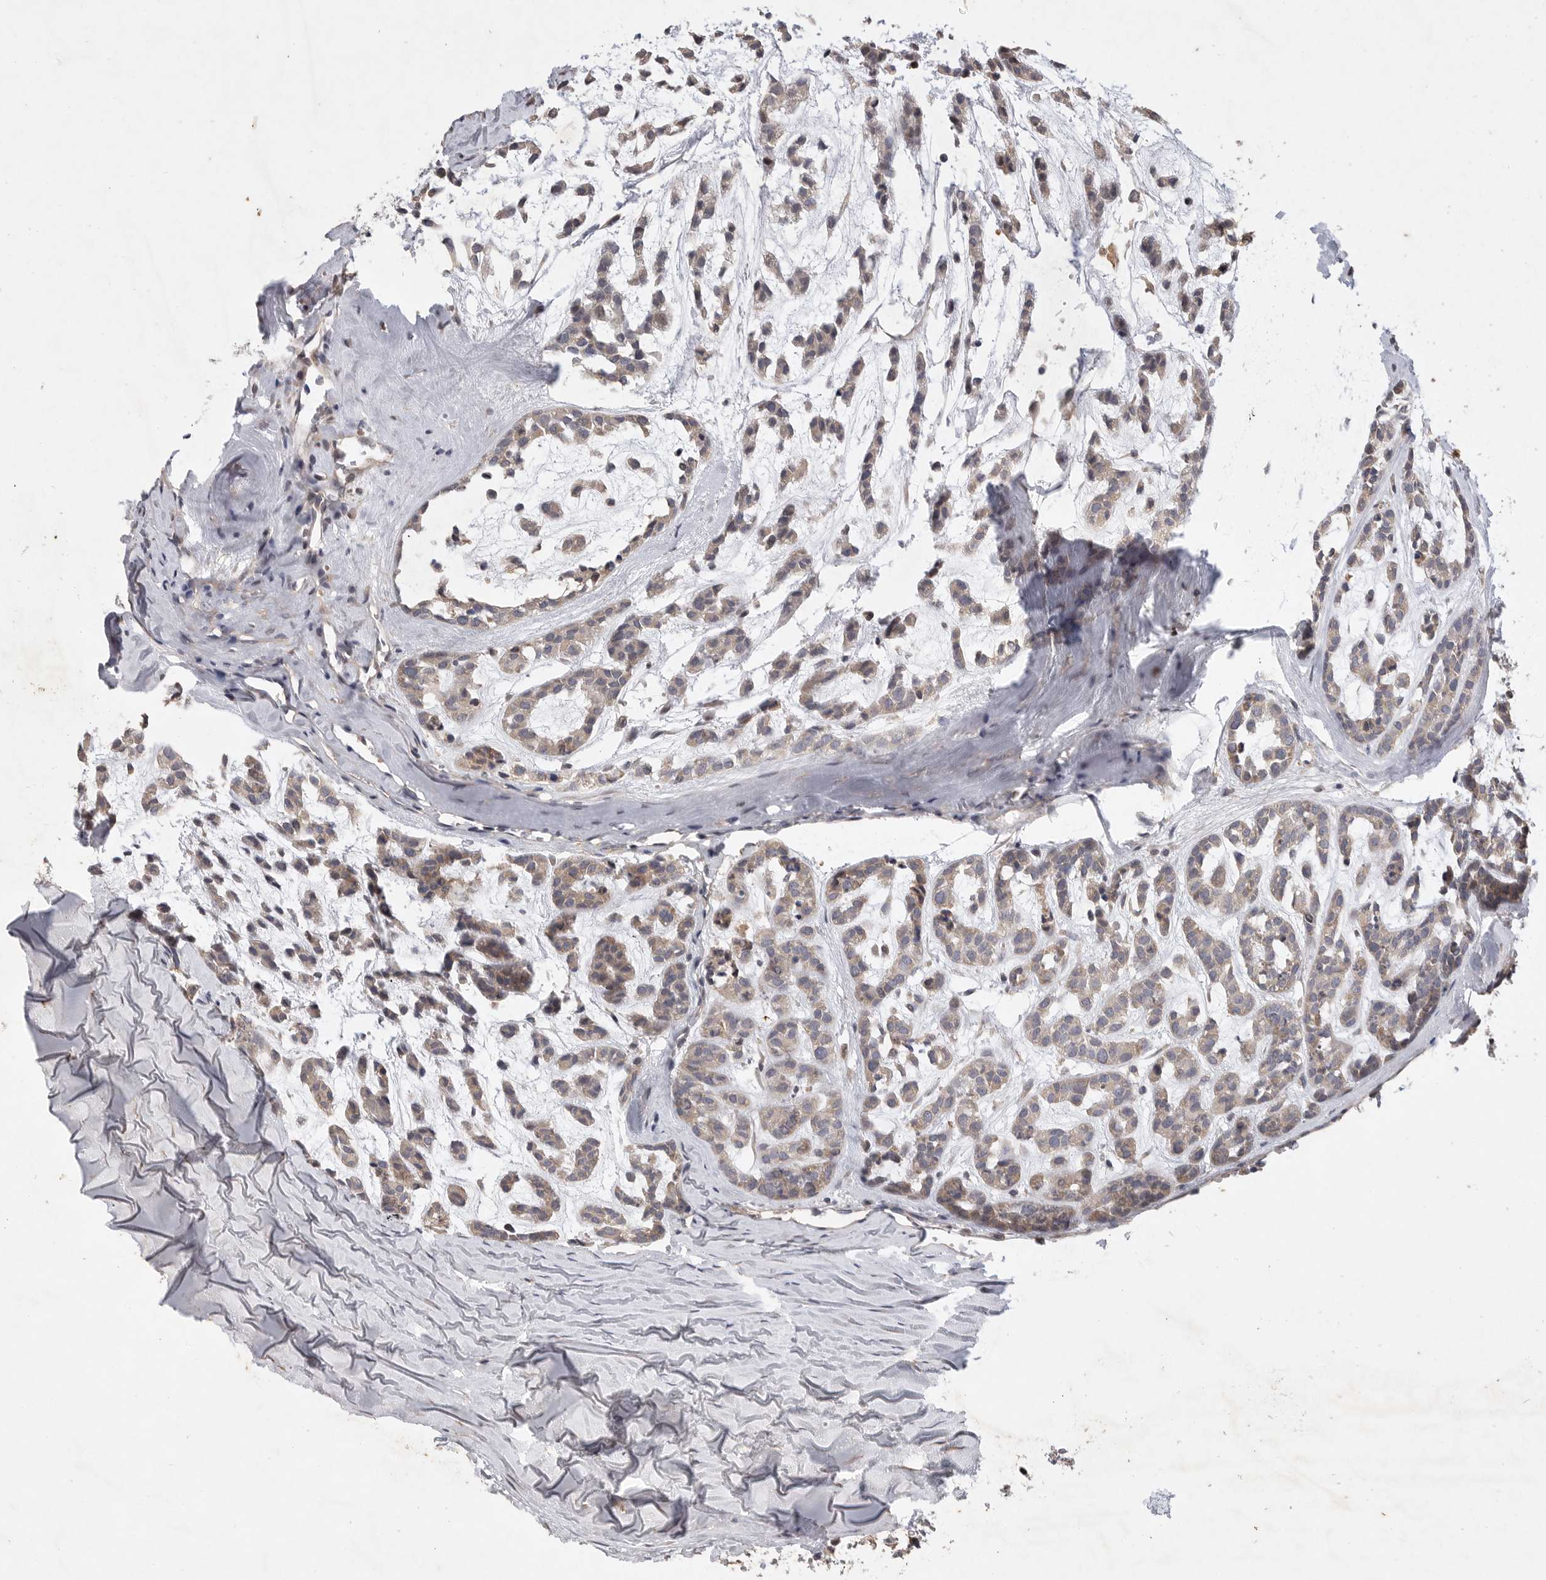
{"staining": {"intensity": "weak", "quantity": "25%-75%", "location": "cytoplasmic/membranous"}, "tissue": "head and neck cancer", "cell_type": "Tumor cells", "image_type": "cancer", "snomed": [{"axis": "morphology", "description": "Adenocarcinoma, NOS"}, {"axis": "morphology", "description": "Adenoma, NOS"}, {"axis": "topography", "description": "Head-Neck"}], "caption": "A high-resolution image shows immunohistochemistry (IHC) staining of adenocarcinoma (head and neck), which demonstrates weak cytoplasmic/membranous expression in about 25%-75% of tumor cells.", "gene": "EDEM3", "patient": {"sex": "female", "age": 55}}